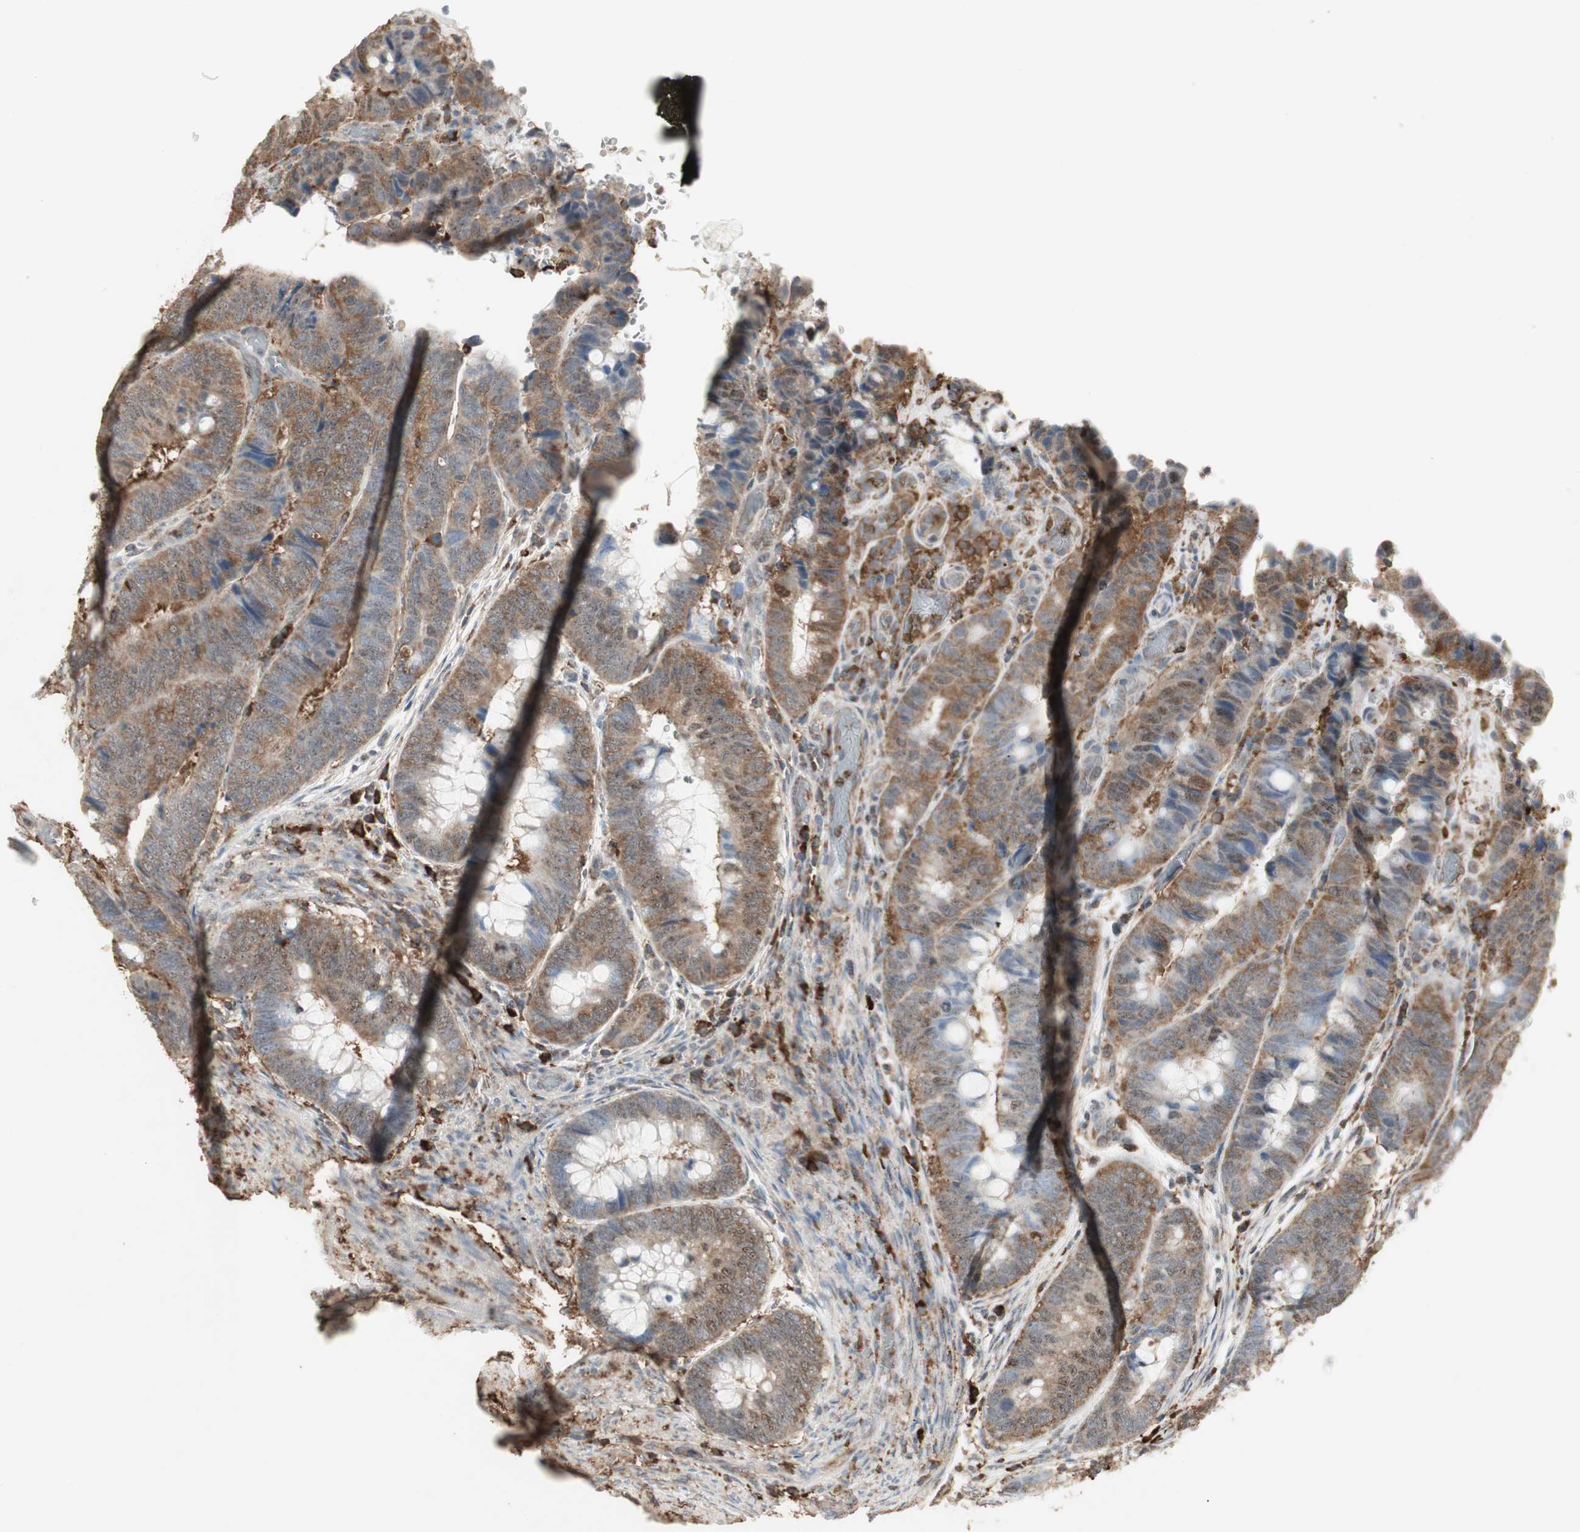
{"staining": {"intensity": "moderate", "quantity": ">75%", "location": "cytoplasmic/membranous,nuclear"}, "tissue": "colorectal cancer", "cell_type": "Tumor cells", "image_type": "cancer", "snomed": [{"axis": "morphology", "description": "Normal tissue, NOS"}, {"axis": "morphology", "description": "Adenocarcinoma, NOS"}, {"axis": "topography", "description": "Rectum"}, {"axis": "topography", "description": "Peripheral nerve tissue"}], "caption": "Immunohistochemistry (IHC) micrograph of colorectal cancer stained for a protein (brown), which displays medium levels of moderate cytoplasmic/membranous and nuclear expression in approximately >75% of tumor cells.", "gene": "MMP3", "patient": {"sex": "male", "age": 92}}